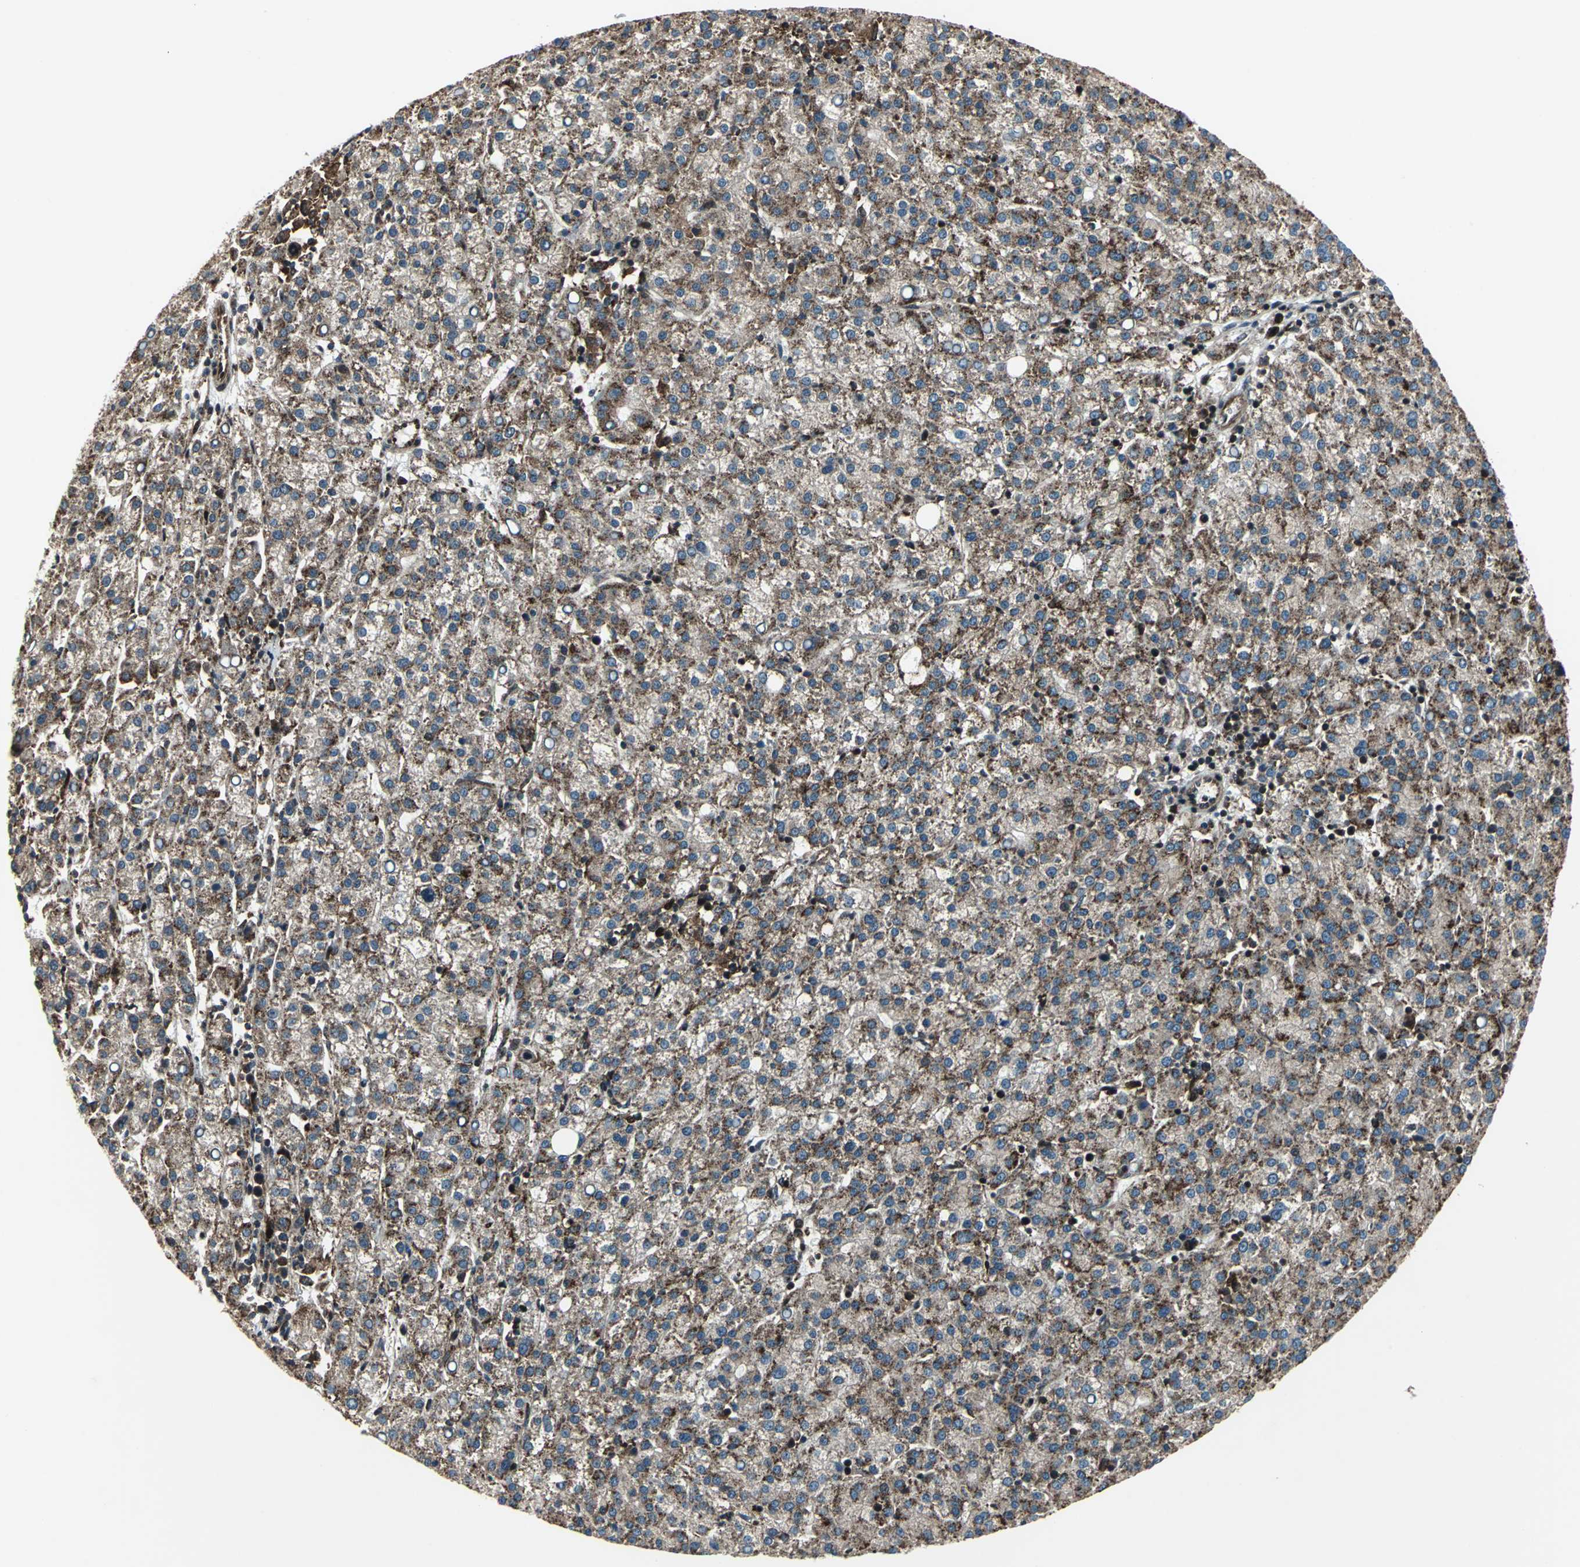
{"staining": {"intensity": "strong", "quantity": ">75%", "location": "cytoplasmic/membranous"}, "tissue": "liver cancer", "cell_type": "Tumor cells", "image_type": "cancer", "snomed": [{"axis": "morphology", "description": "Carcinoma, Hepatocellular, NOS"}, {"axis": "topography", "description": "Liver"}], "caption": "Strong cytoplasmic/membranous protein positivity is appreciated in about >75% of tumor cells in liver cancer.", "gene": "AATF", "patient": {"sex": "female", "age": 58}}